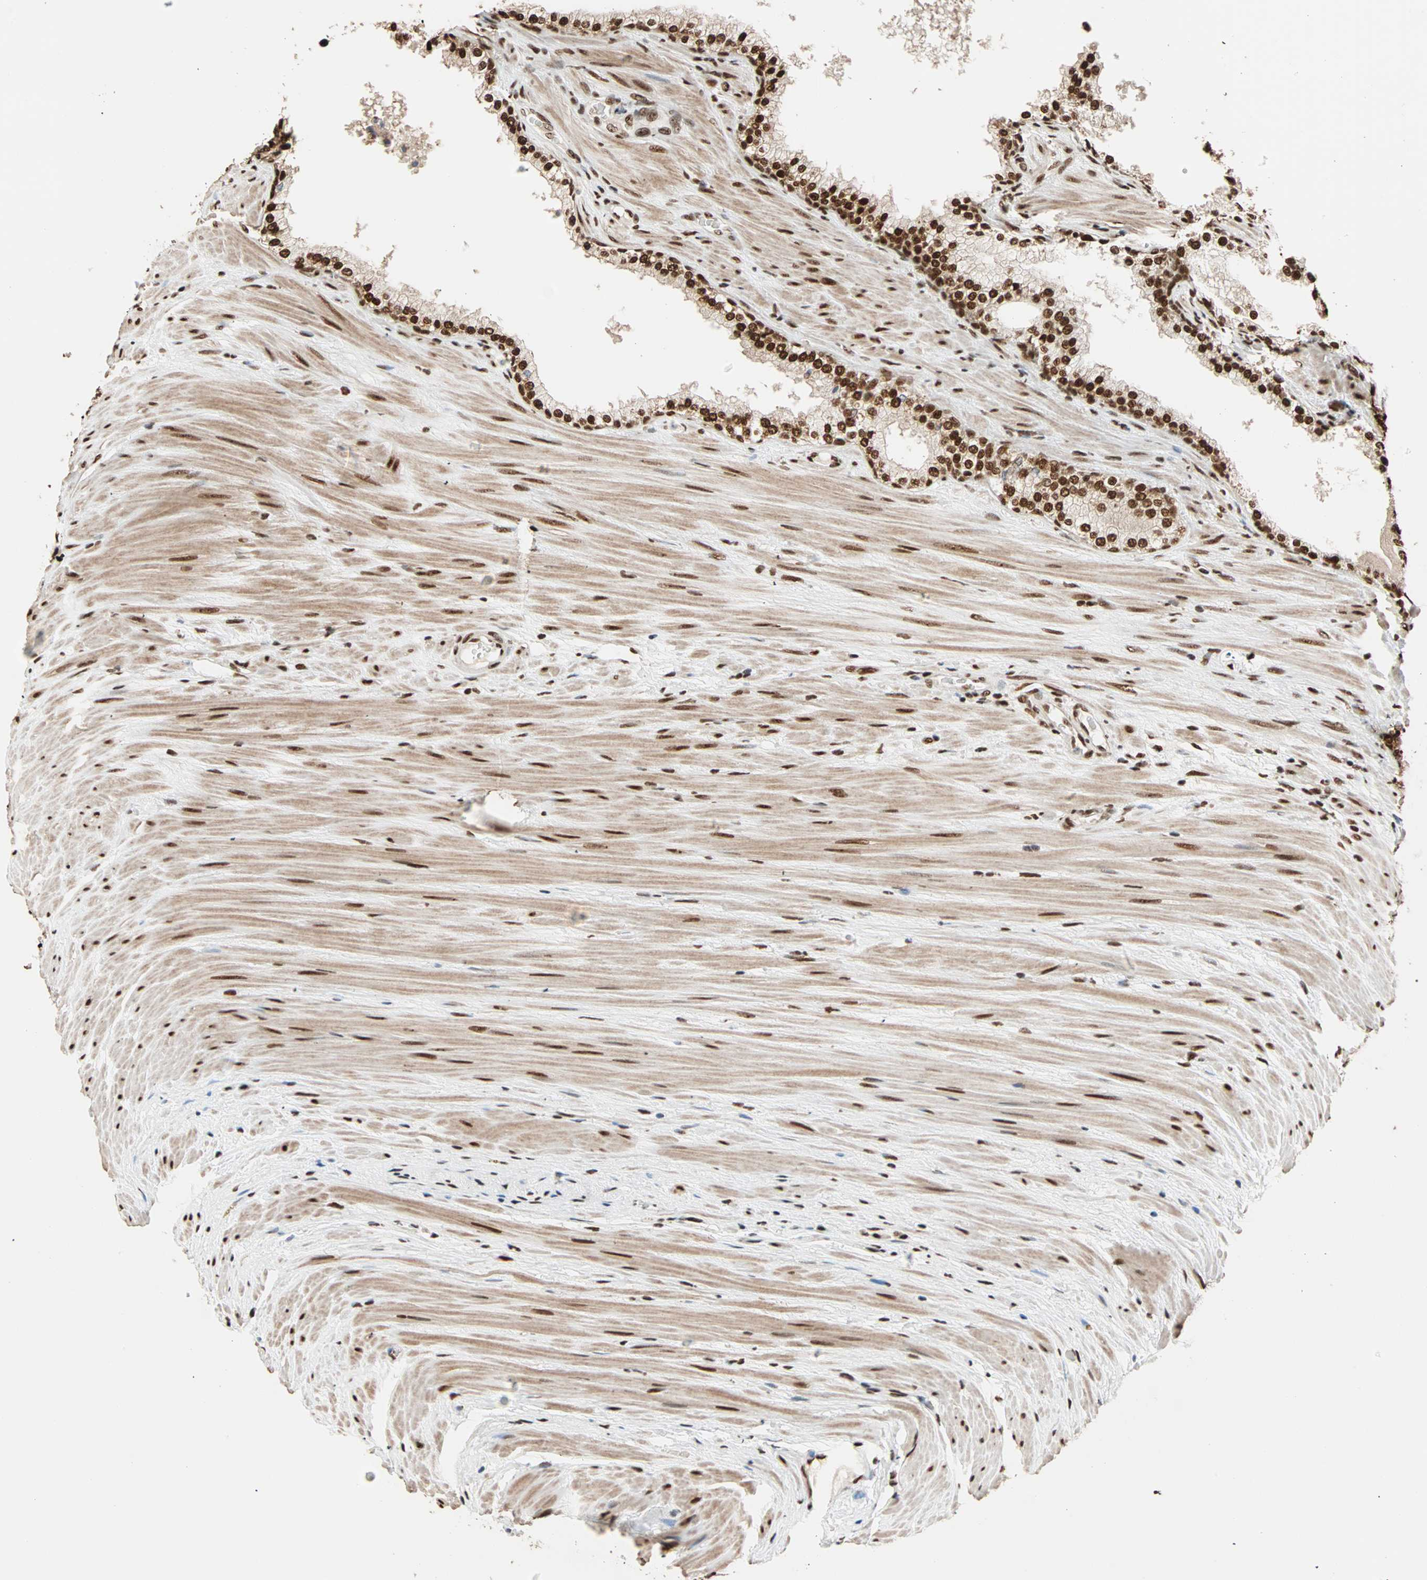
{"staining": {"intensity": "strong", "quantity": ">75%", "location": "nuclear"}, "tissue": "prostate cancer", "cell_type": "Tumor cells", "image_type": "cancer", "snomed": [{"axis": "morphology", "description": "Adenocarcinoma, Low grade"}, {"axis": "topography", "description": "Prostate"}], "caption": "Immunohistochemical staining of human low-grade adenocarcinoma (prostate) displays high levels of strong nuclear protein positivity in approximately >75% of tumor cells.", "gene": "ILF2", "patient": {"sex": "male", "age": 58}}